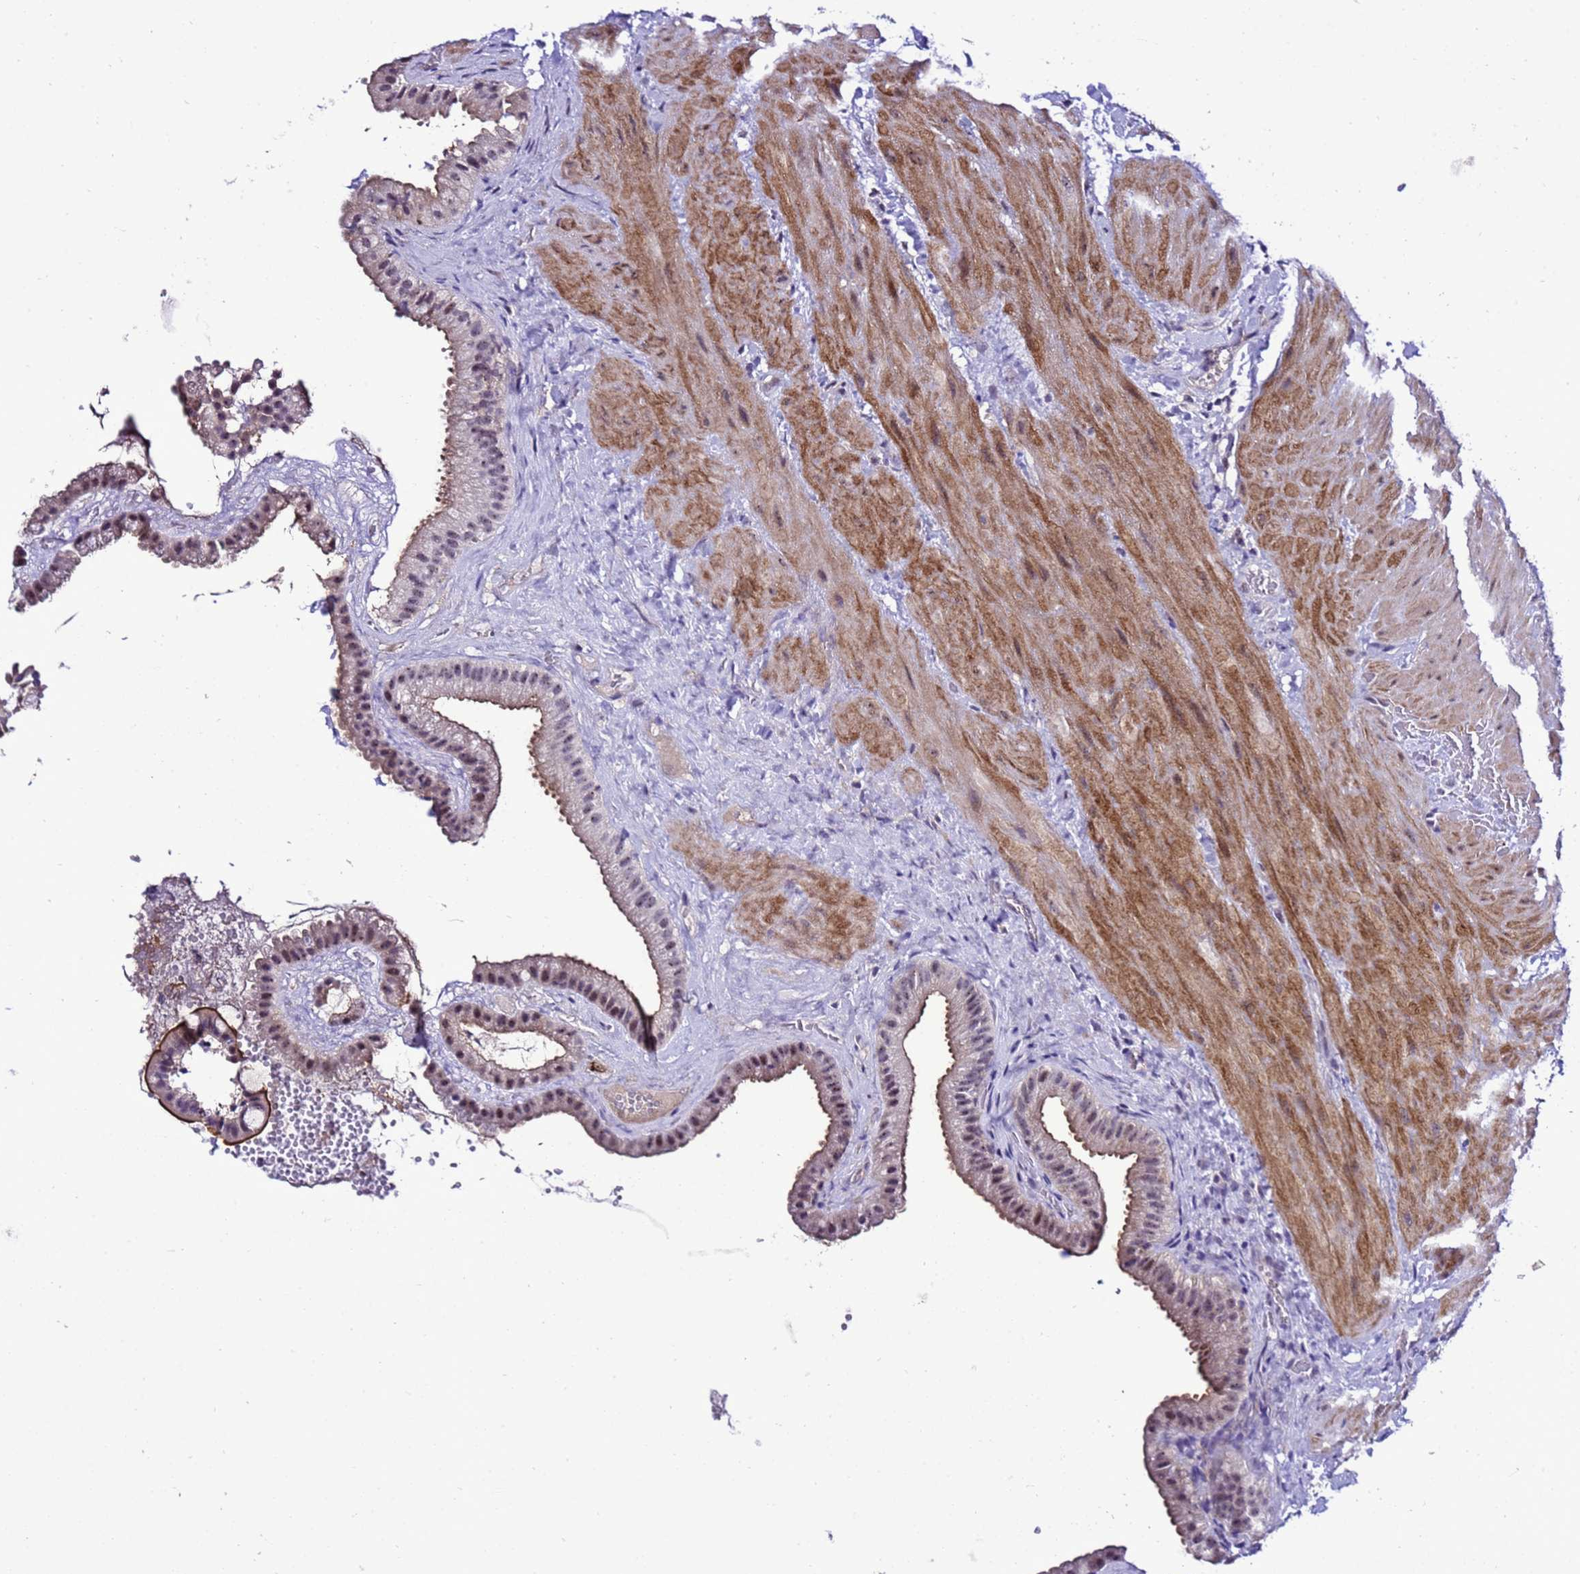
{"staining": {"intensity": "weak", "quantity": "<25%", "location": "nuclear"}, "tissue": "gallbladder", "cell_type": "Glandular cells", "image_type": "normal", "snomed": [{"axis": "morphology", "description": "Normal tissue, NOS"}, {"axis": "topography", "description": "Gallbladder"}], "caption": "Unremarkable gallbladder was stained to show a protein in brown. There is no significant expression in glandular cells.", "gene": "C19orf47", "patient": {"sex": "male", "age": 55}}